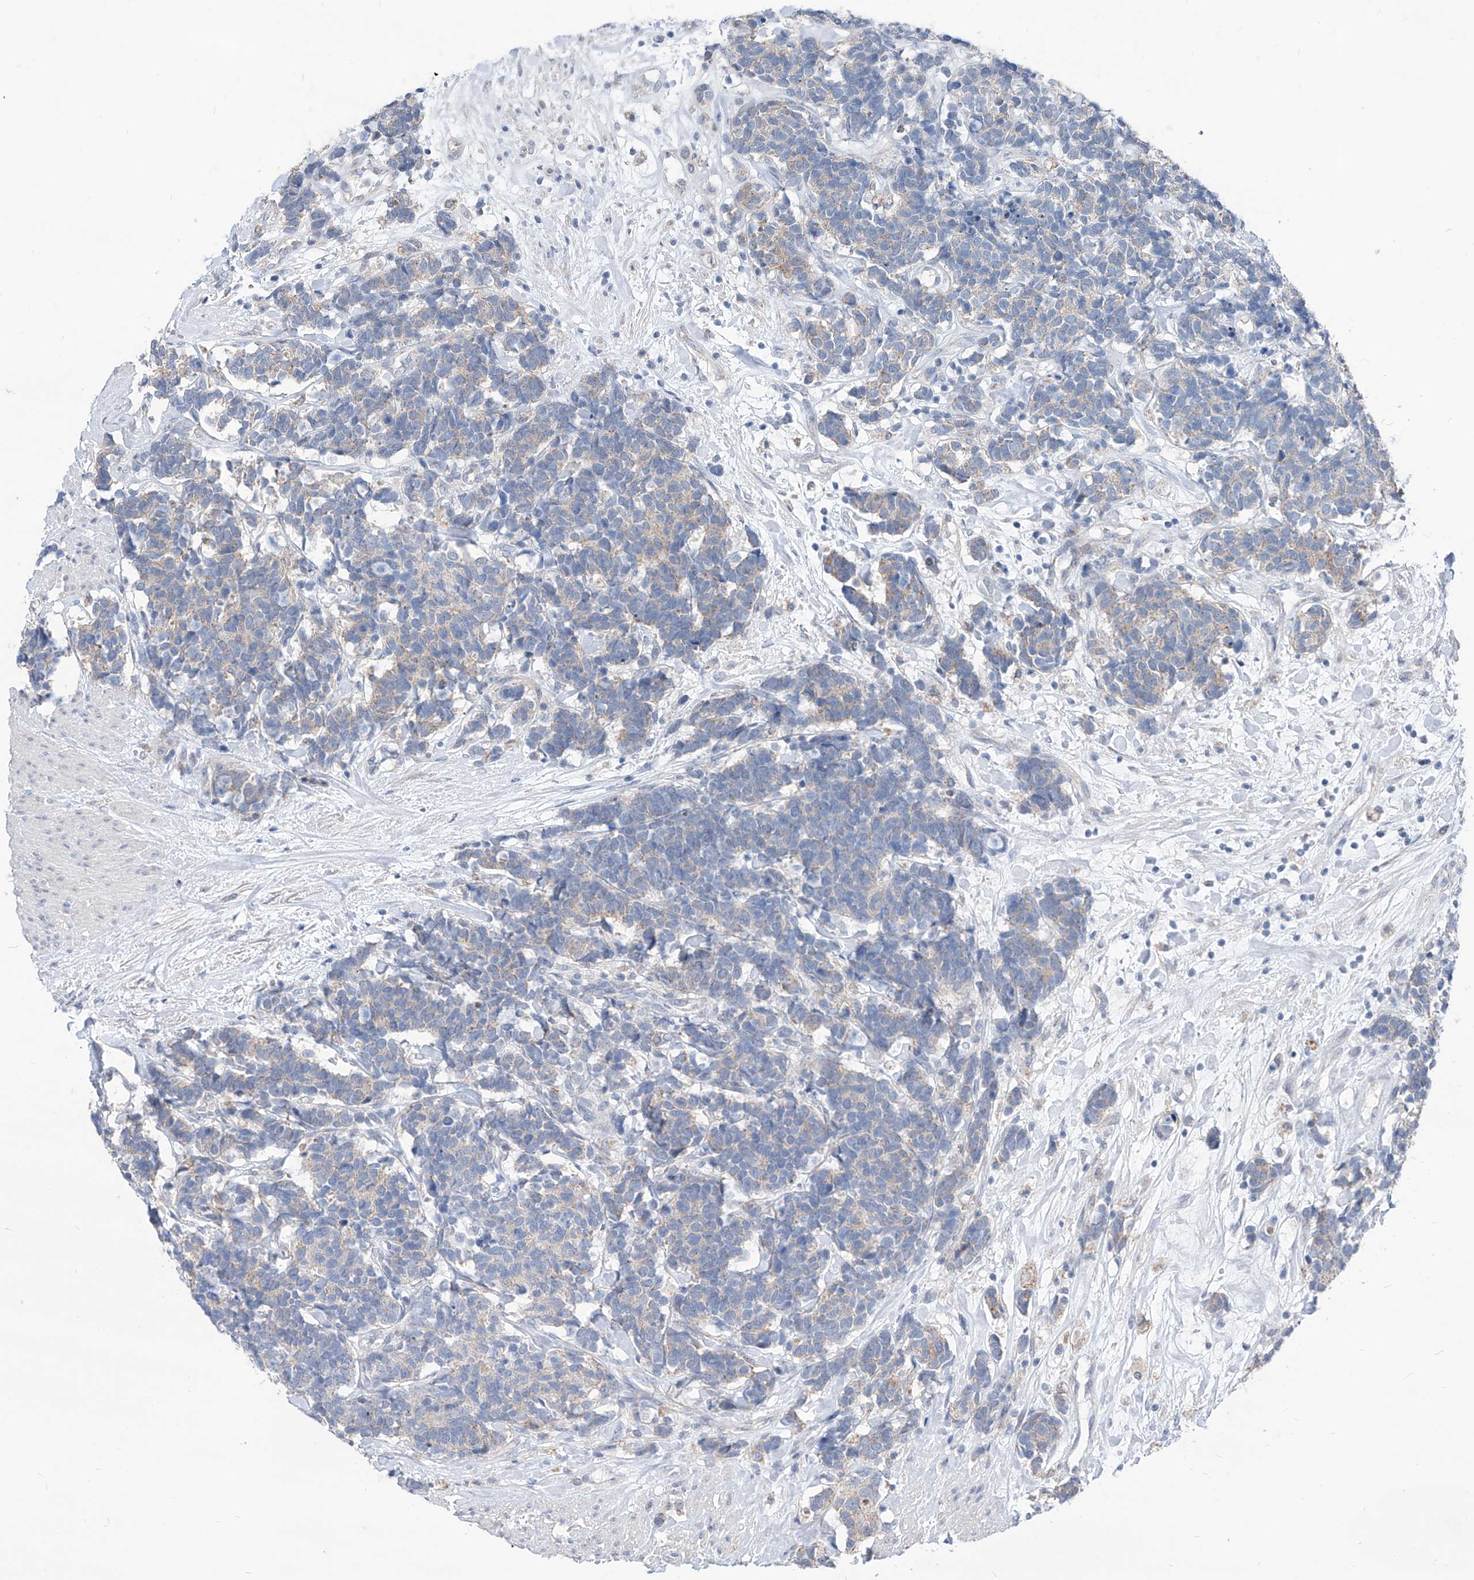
{"staining": {"intensity": "negative", "quantity": "none", "location": "none"}, "tissue": "carcinoid", "cell_type": "Tumor cells", "image_type": "cancer", "snomed": [{"axis": "morphology", "description": "Carcinoma, NOS"}, {"axis": "morphology", "description": "Carcinoid, malignant, NOS"}, {"axis": "topography", "description": "Urinary bladder"}], "caption": "This is an IHC photomicrograph of human carcinoid. There is no expression in tumor cells.", "gene": "AGPS", "patient": {"sex": "male", "age": 57}}